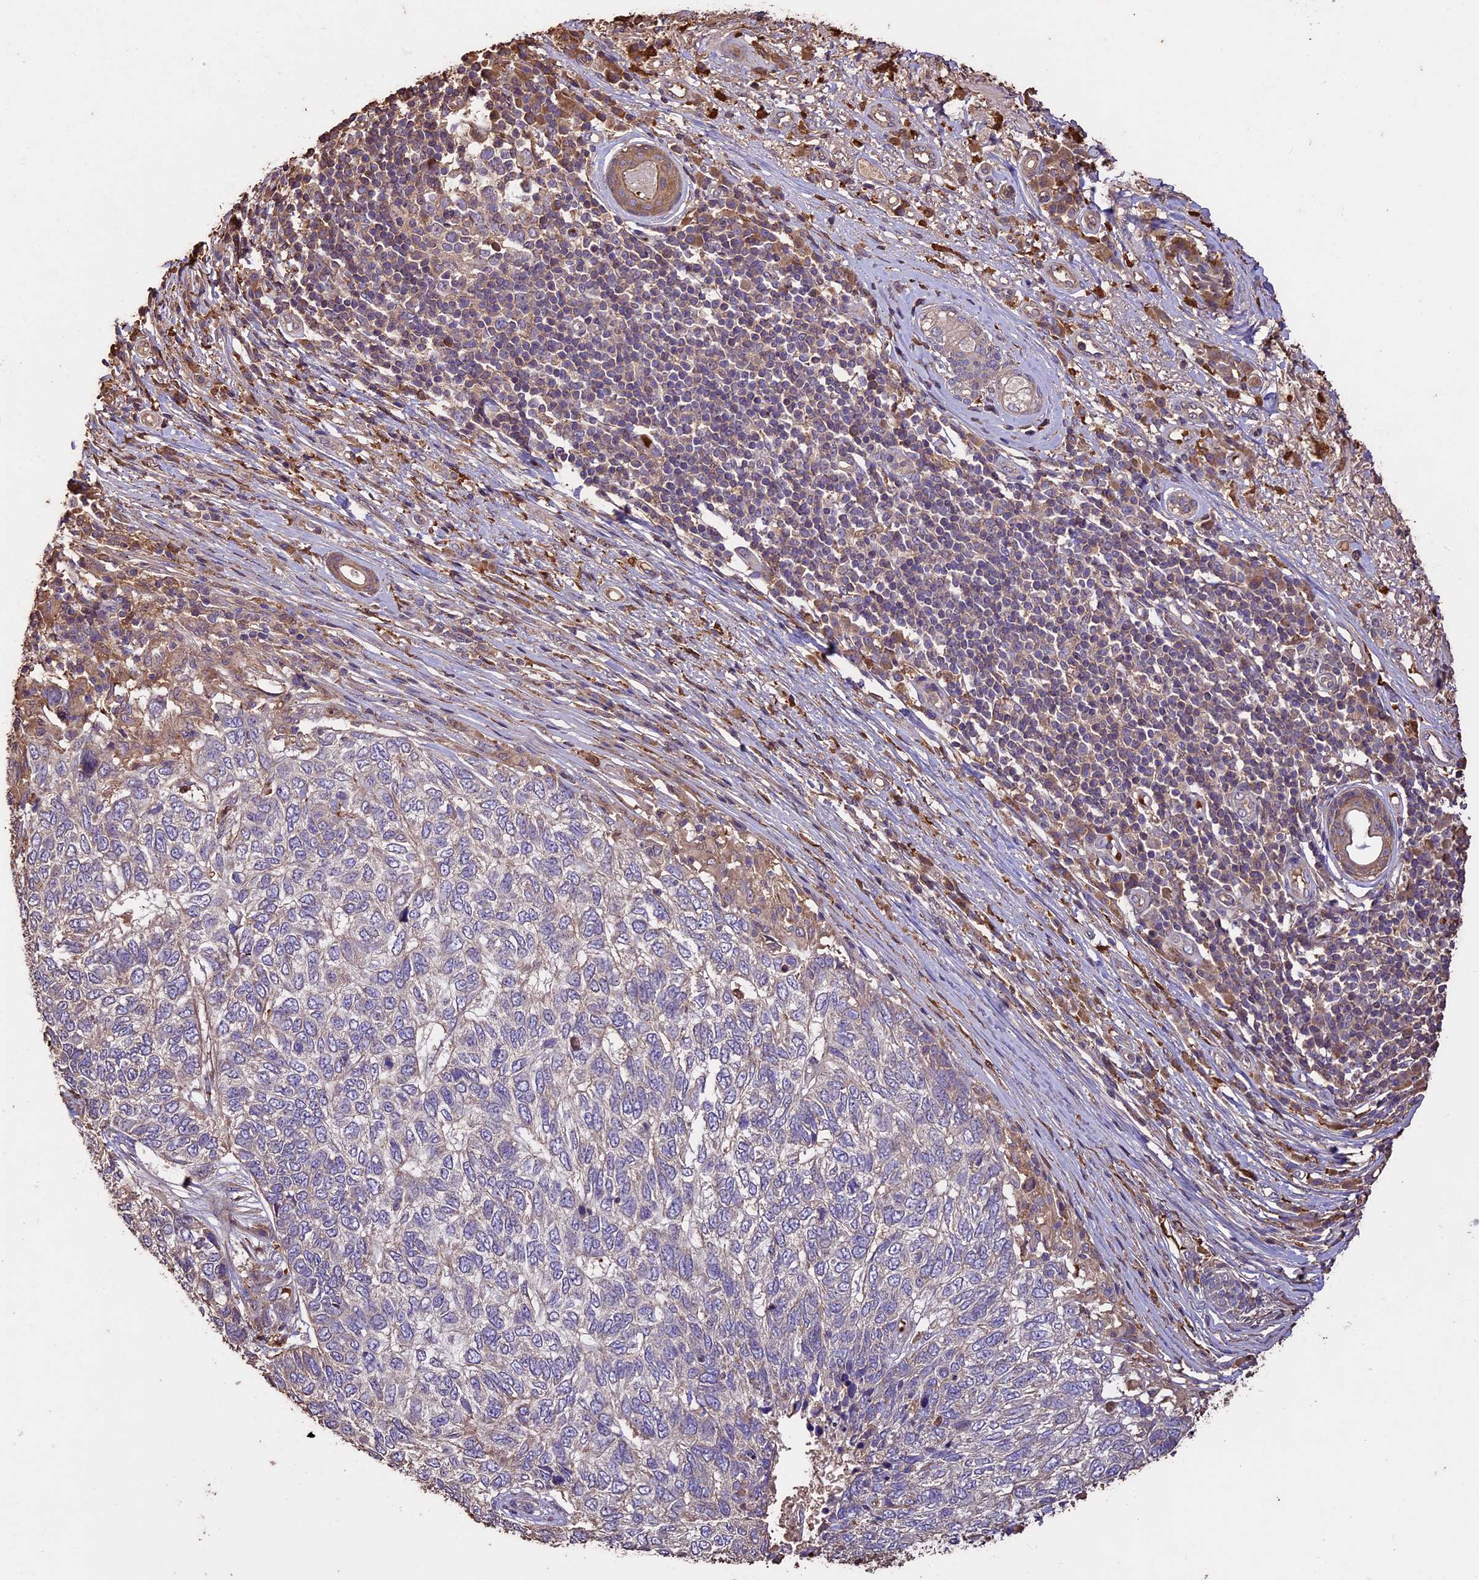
{"staining": {"intensity": "negative", "quantity": "none", "location": "none"}, "tissue": "skin cancer", "cell_type": "Tumor cells", "image_type": "cancer", "snomed": [{"axis": "morphology", "description": "Basal cell carcinoma"}, {"axis": "topography", "description": "Skin"}], "caption": "Immunohistochemical staining of human basal cell carcinoma (skin) displays no significant expression in tumor cells.", "gene": "CRLF1", "patient": {"sex": "female", "age": 65}}